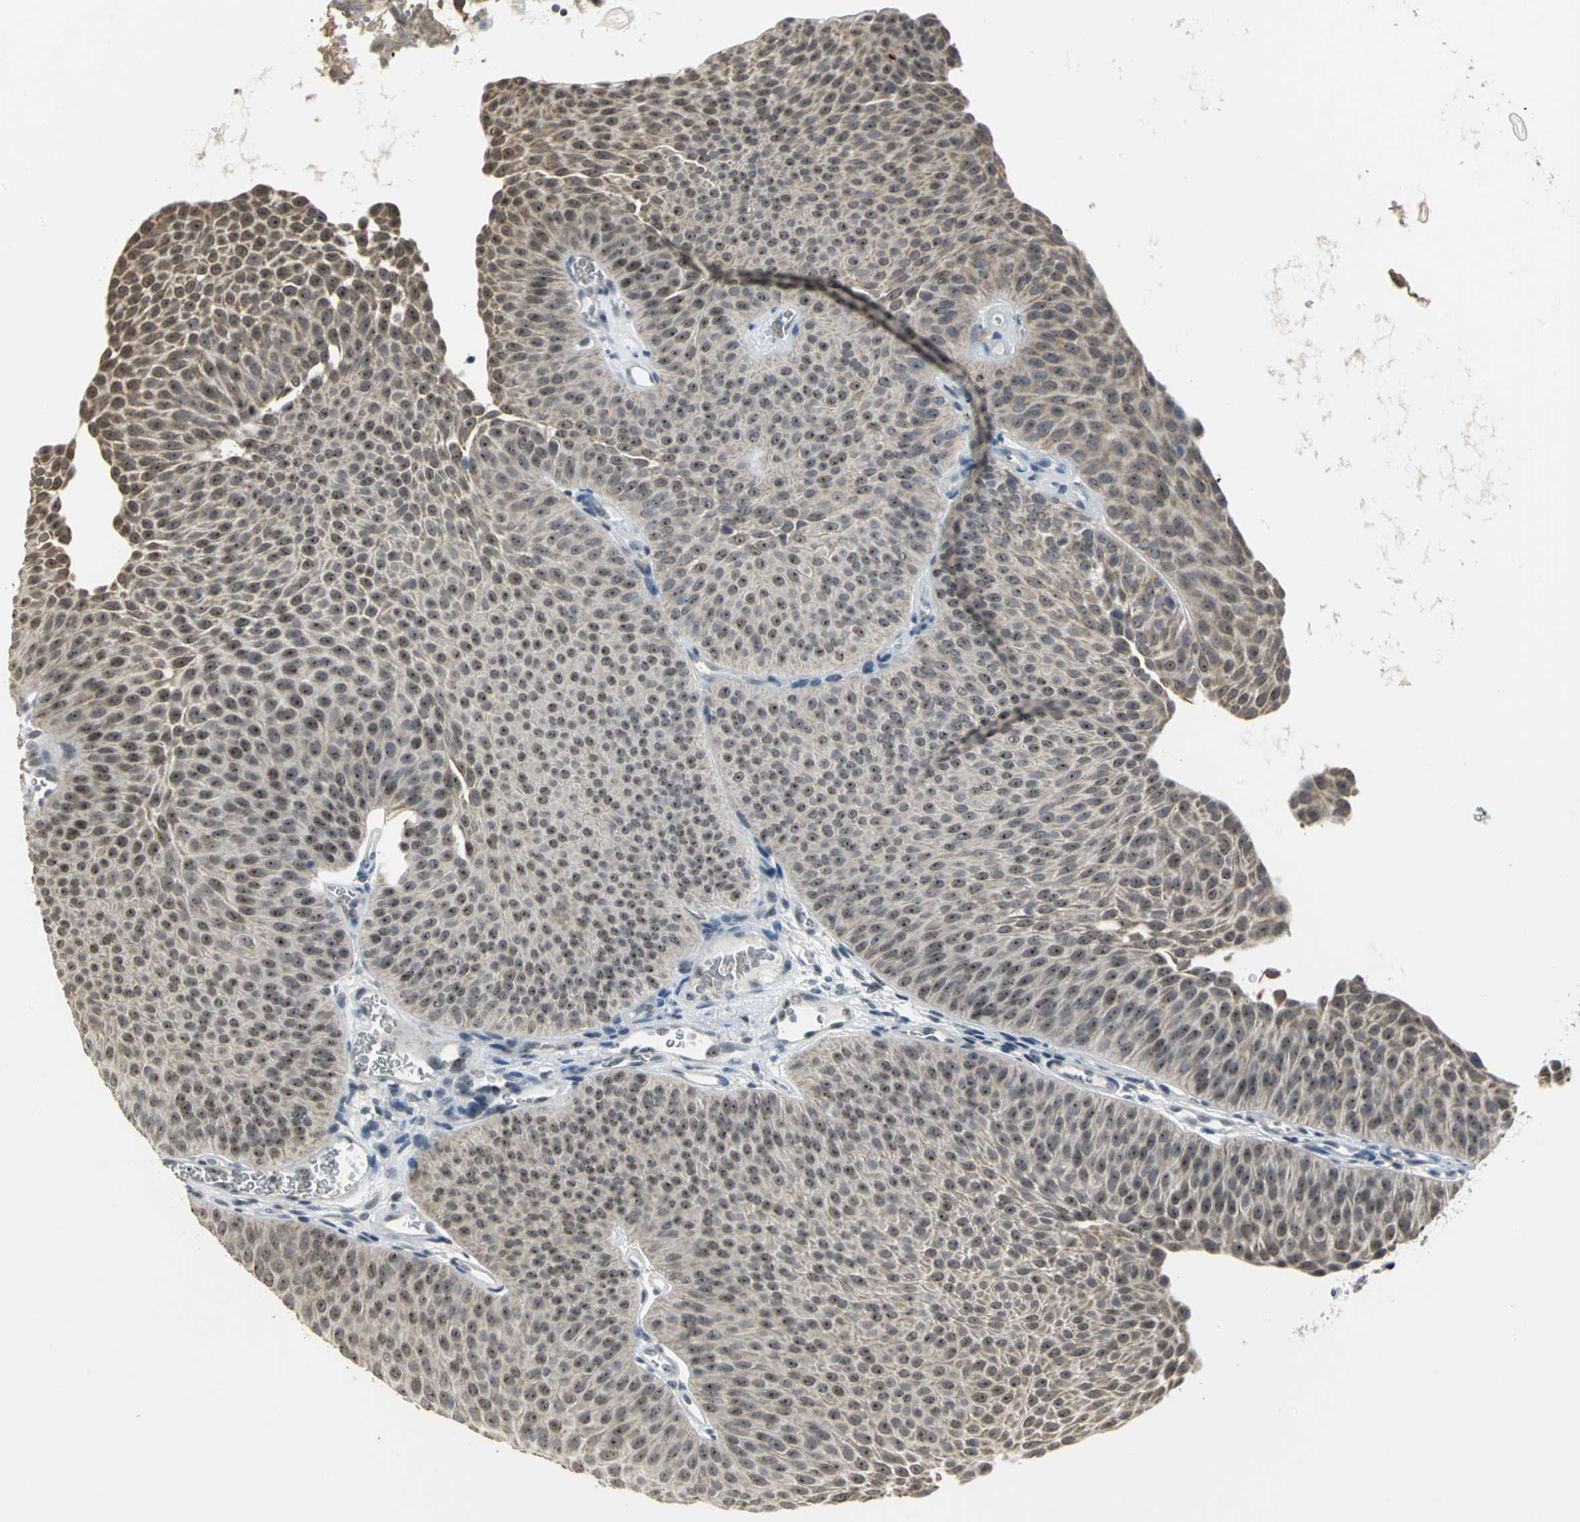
{"staining": {"intensity": "moderate", "quantity": ">75%", "location": "nuclear"}, "tissue": "urothelial cancer", "cell_type": "Tumor cells", "image_type": "cancer", "snomed": [{"axis": "morphology", "description": "Urothelial carcinoma, Low grade"}, {"axis": "topography", "description": "Urinary bladder"}], "caption": "Immunohistochemistry (IHC) of human low-grade urothelial carcinoma displays medium levels of moderate nuclear expression in approximately >75% of tumor cells.", "gene": "GLI3", "patient": {"sex": "female", "age": 60}}